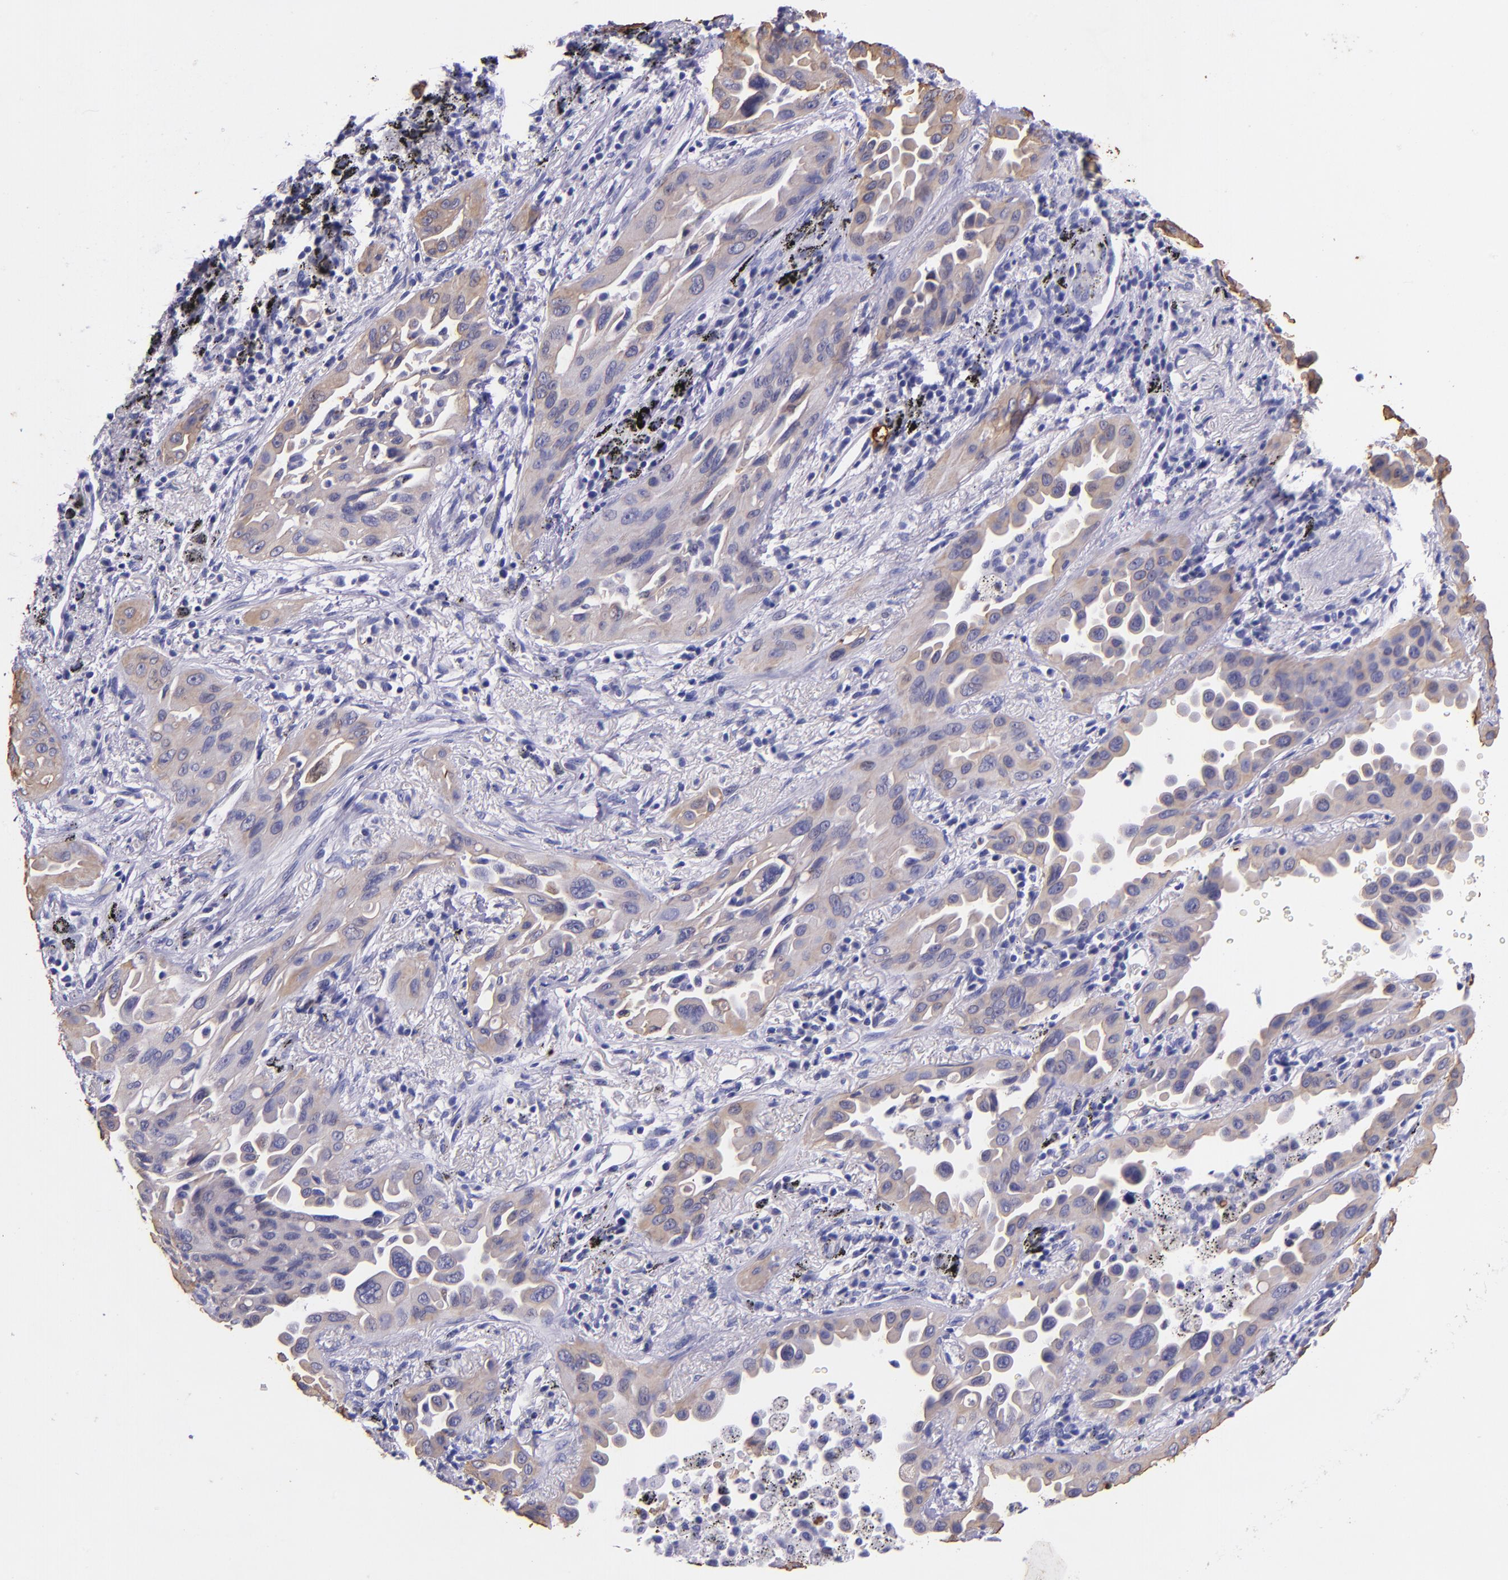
{"staining": {"intensity": "weak", "quantity": ">75%", "location": "cytoplasmic/membranous"}, "tissue": "lung cancer", "cell_type": "Tumor cells", "image_type": "cancer", "snomed": [{"axis": "morphology", "description": "Adenocarcinoma, NOS"}, {"axis": "topography", "description": "Lung"}], "caption": "DAB (3,3'-diaminobenzidine) immunohistochemical staining of lung cancer demonstrates weak cytoplasmic/membranous protein staining in approximately >75% of tumor cells.", "gene": "KRT4", "patient": {"sex": "male", "age": 68}}